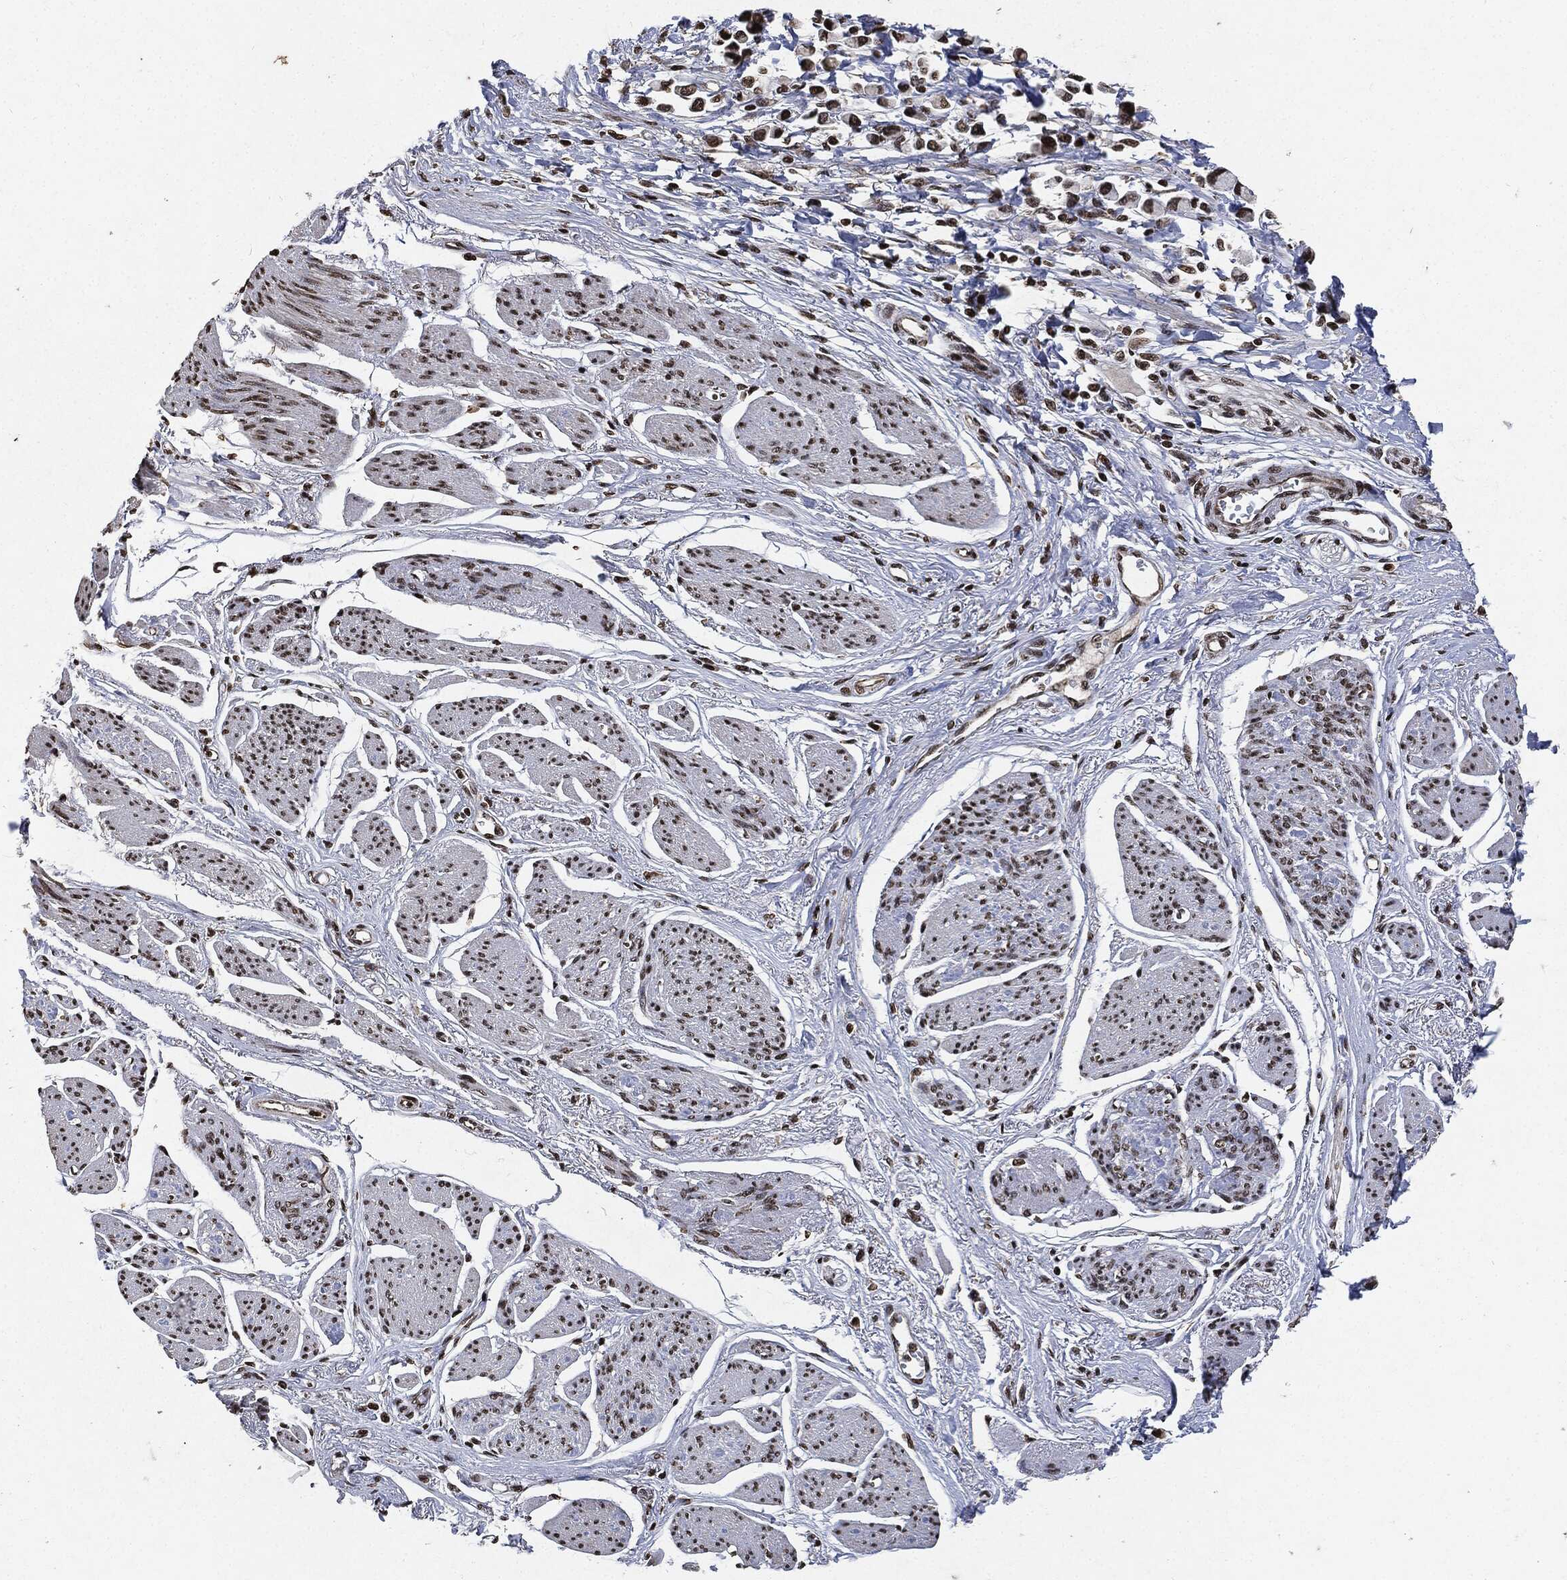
{"staining": {"intensity": "moderate", "quantity": "25%-75%", "location": "nuclear"}, "tissue": "stomach cancer", "cell_type": "Tumor cells", "image_type": "cancer", "snomed": [{"axis": "morphology", "description": "Adenocarcinoma, NOS"}, {"axis": "topography", "description": "Stomach"}], "caption": "Adenocarcinoma (stomach) was stained to show a protein in brown. There is medium levels of moderate nuclear staining in approximately 25%-75% of tumor cells.", "gene": "JUN", "patient": {"sex": "female", "age": 81}}